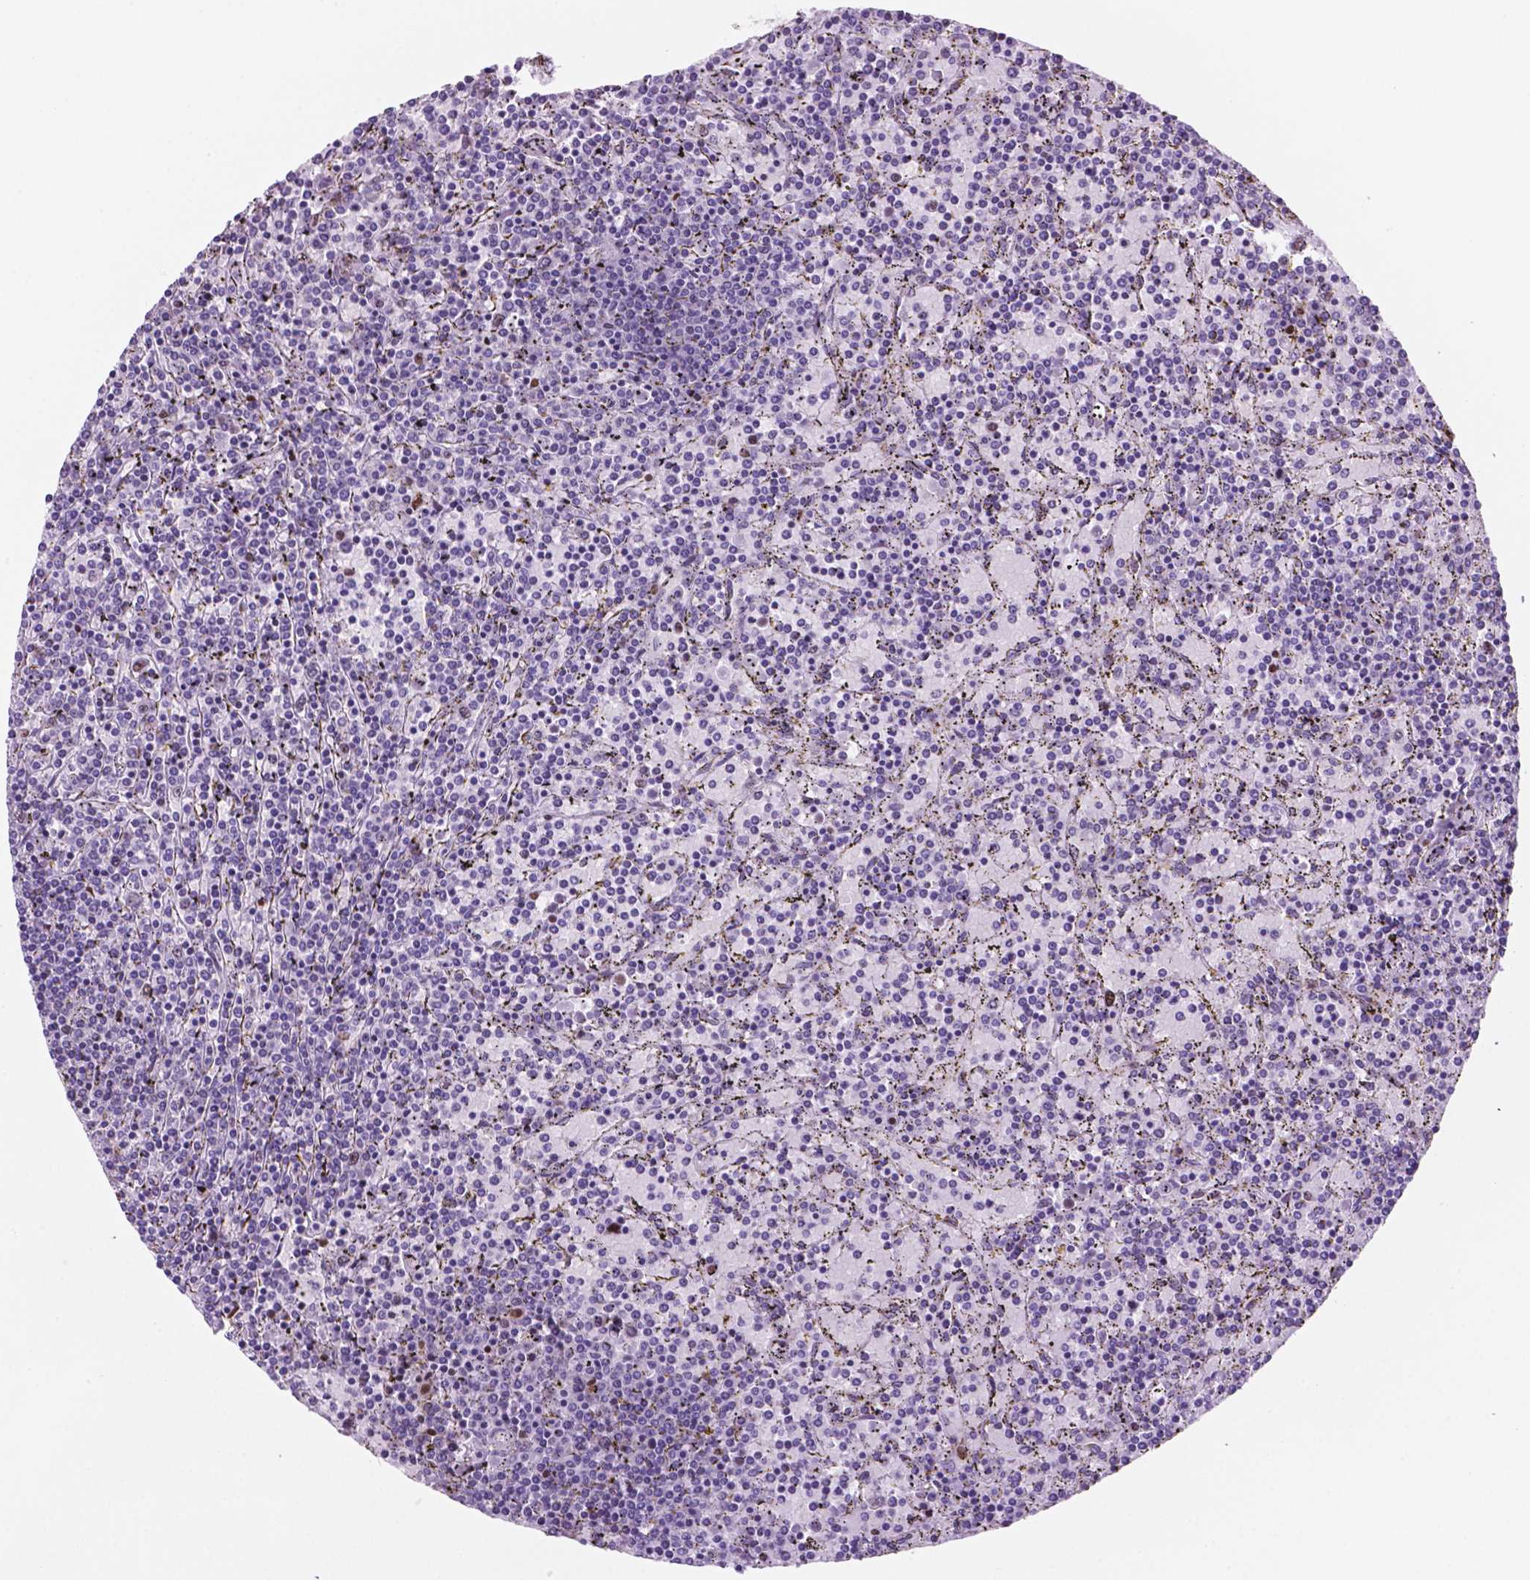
{"staining": {"intensity": "moderate", "quantity": "<25%", "location": "nuclear"}, "tissue": "lymphoma", "cell_type": "Tumor cells", "image_type": "cancer", "snomed": [{"axis": "morphology", "description": "Malignant lymphoma, non-Hodgkin's type, Low grade"}, {"axis": "topography", "description": "Spleen"}], "caption": "Immunohistochemistry (DAB) staining of human low-grade malignant lymphoma, non-Hodgkin's type exhibits moderate nuclear protein staining in approximately <25% of tumor cells.", "gene": "NCAPH2", "patient": {"sex": "female", "age": 77}}